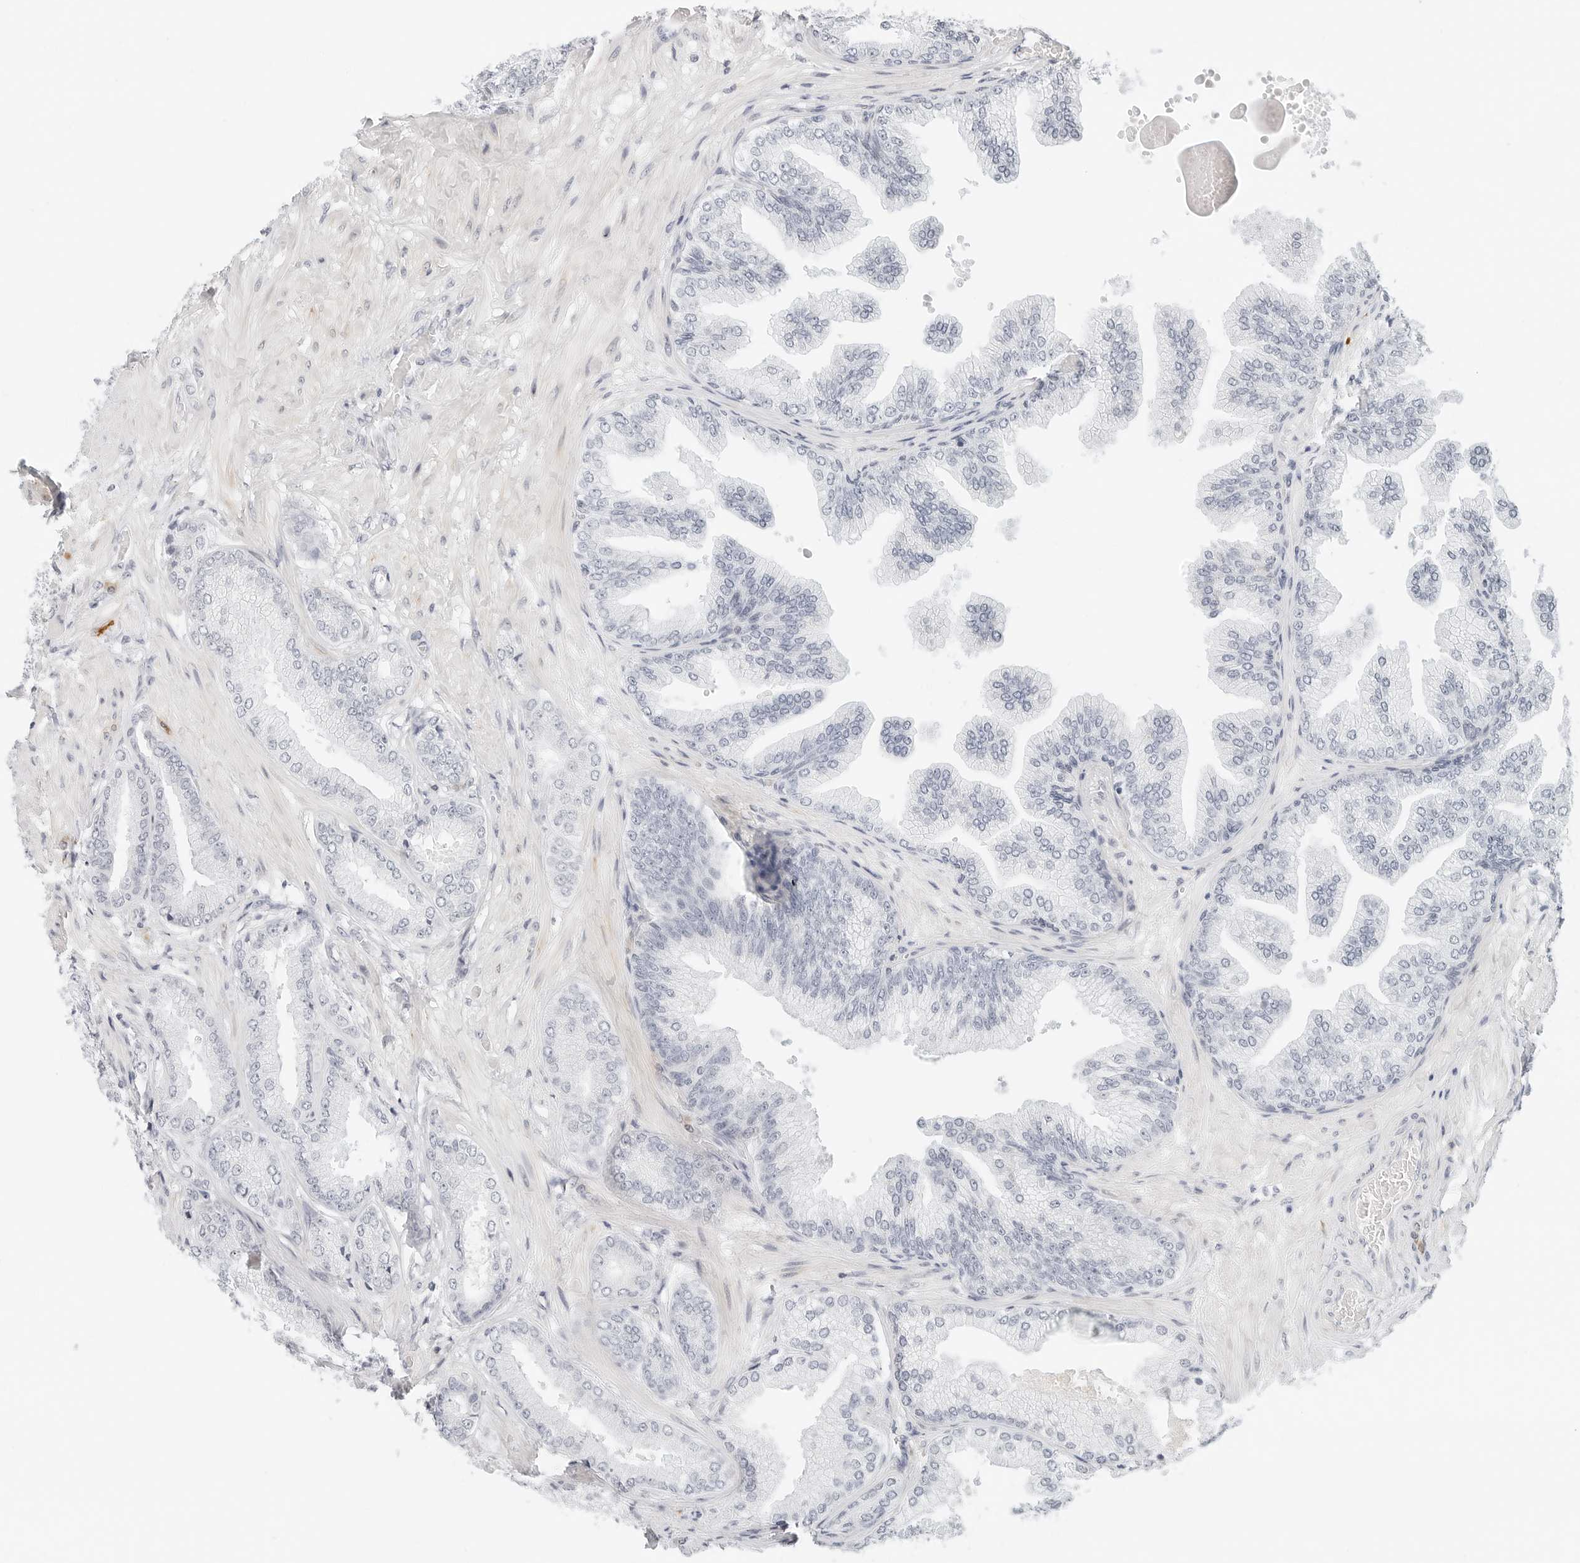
{"staining": {"intensity": "negative", "quantity": "none", "location": "none"}, "tissue": "prostate cancer", "cell_type": "Tumor cells", "image_type": "cancer", "snomed": [{"axis": "morphology", "description": "Adenocarcinoma, Low grade"}, {"axis": "topography", "description": "Prostate"}], "caption": "DAB (3,3'-diaminobenzidine) immunohistochemical staining of prostate cancer reveals no significant positivity in tumor cells. (Stains: DAB (3,3'-diaminobenzidine) immunohistochemistry with hematoxylin counter stain, Microscopy: brightfield microscopy at high magnification).", "gene": "PARP10", "patient": {"sex": "male", "age": 63}}